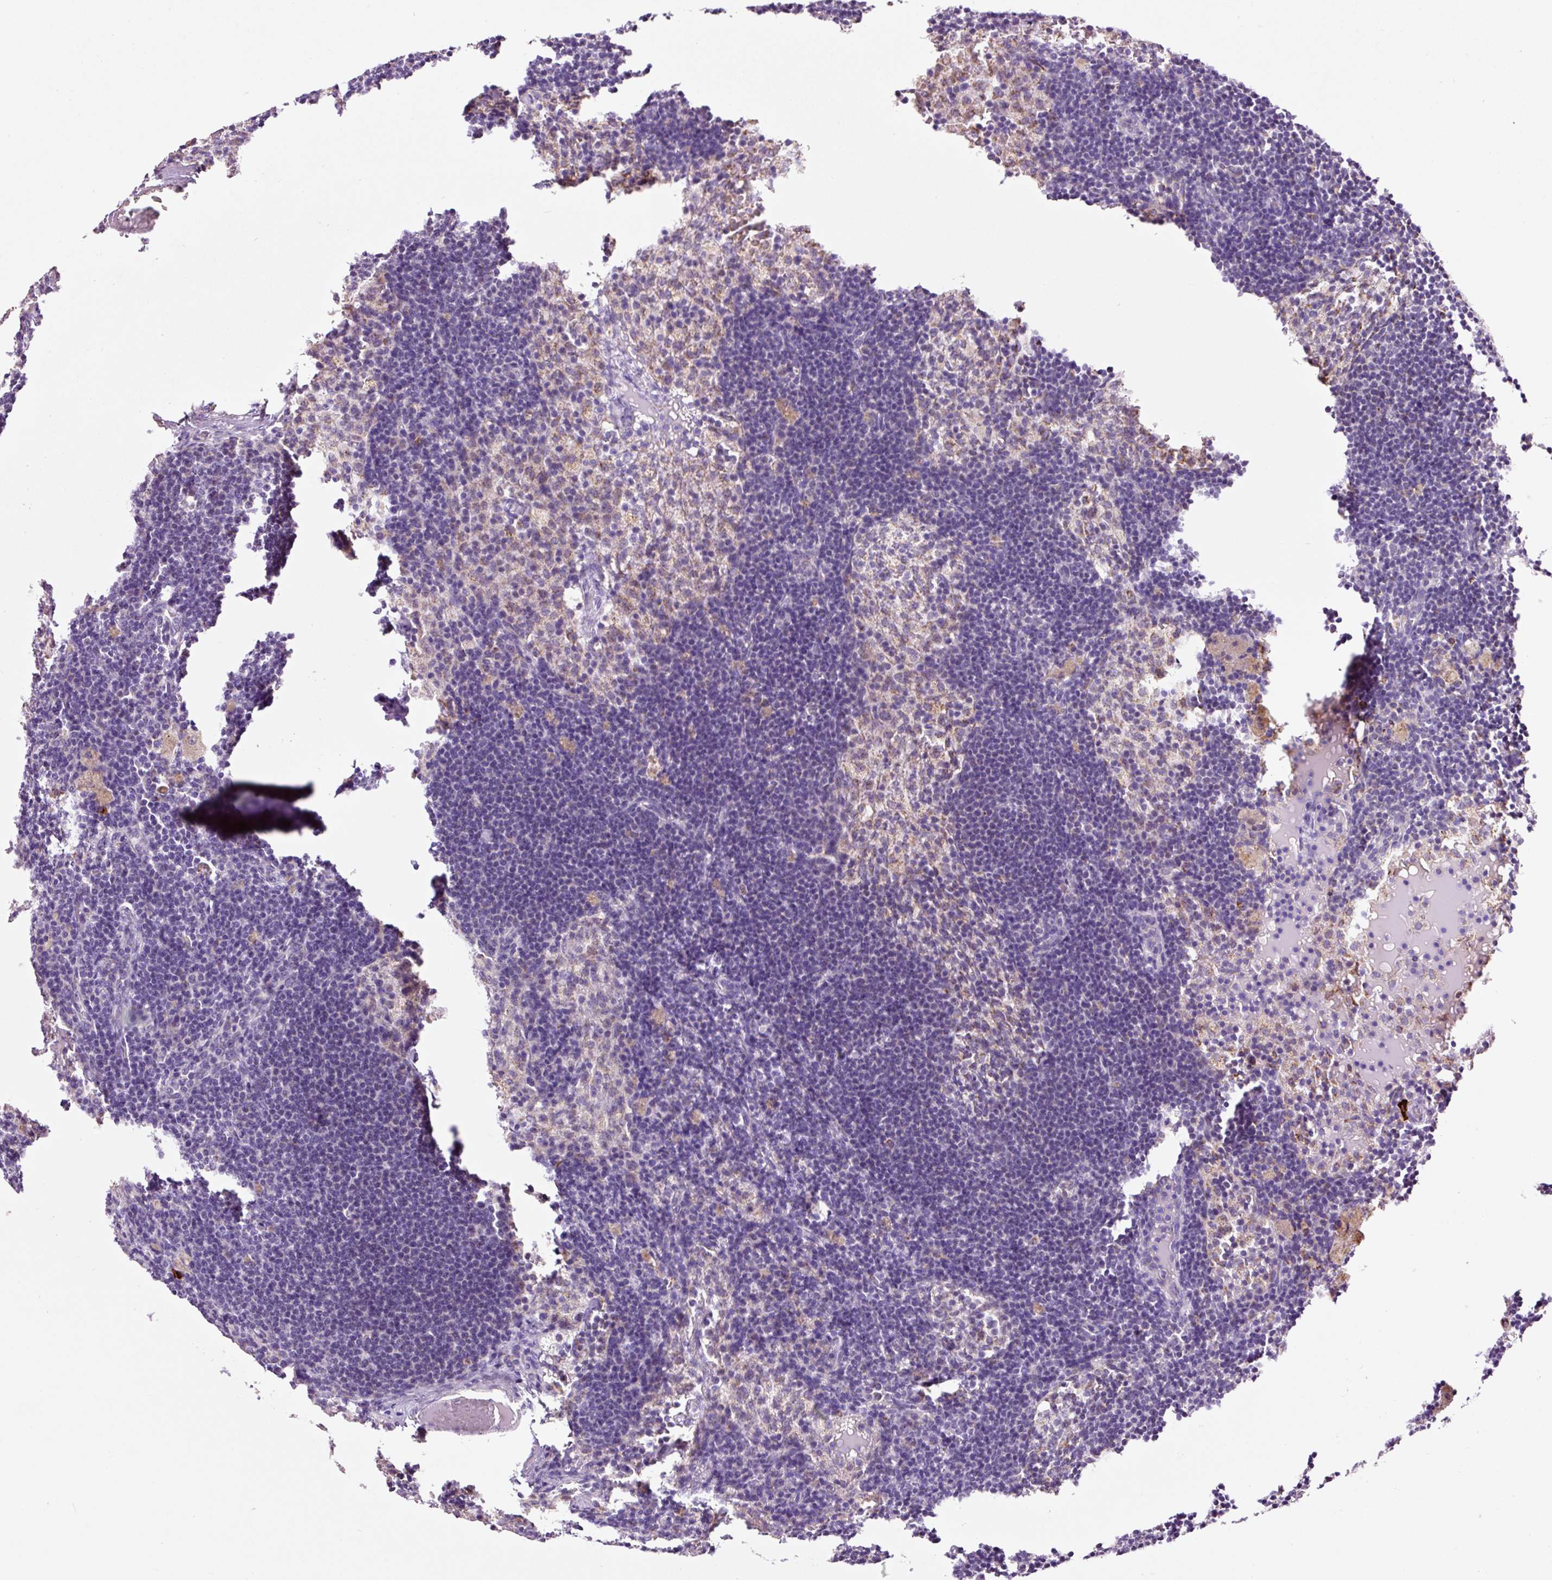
{"staining": {"intensity": "weak", "quantity": "<25%", "location": "cytoplasmic/membranous"}, "tissue": "lymph node", "cell_type": "Germinal center cells", "image_type": "normal", "snomed": [{"axis": "morphology", "description": "Normal tissue, NOS"}, {"axis": "topography", "description": "Lymph node"}], "caption": "IHC image of benign lymph node: lymph node stained with DAB demonstrates no significant protein positivity in germinal center cells.", "gene": "PCK2", "patient": {"sex": "male", "age": 49}}